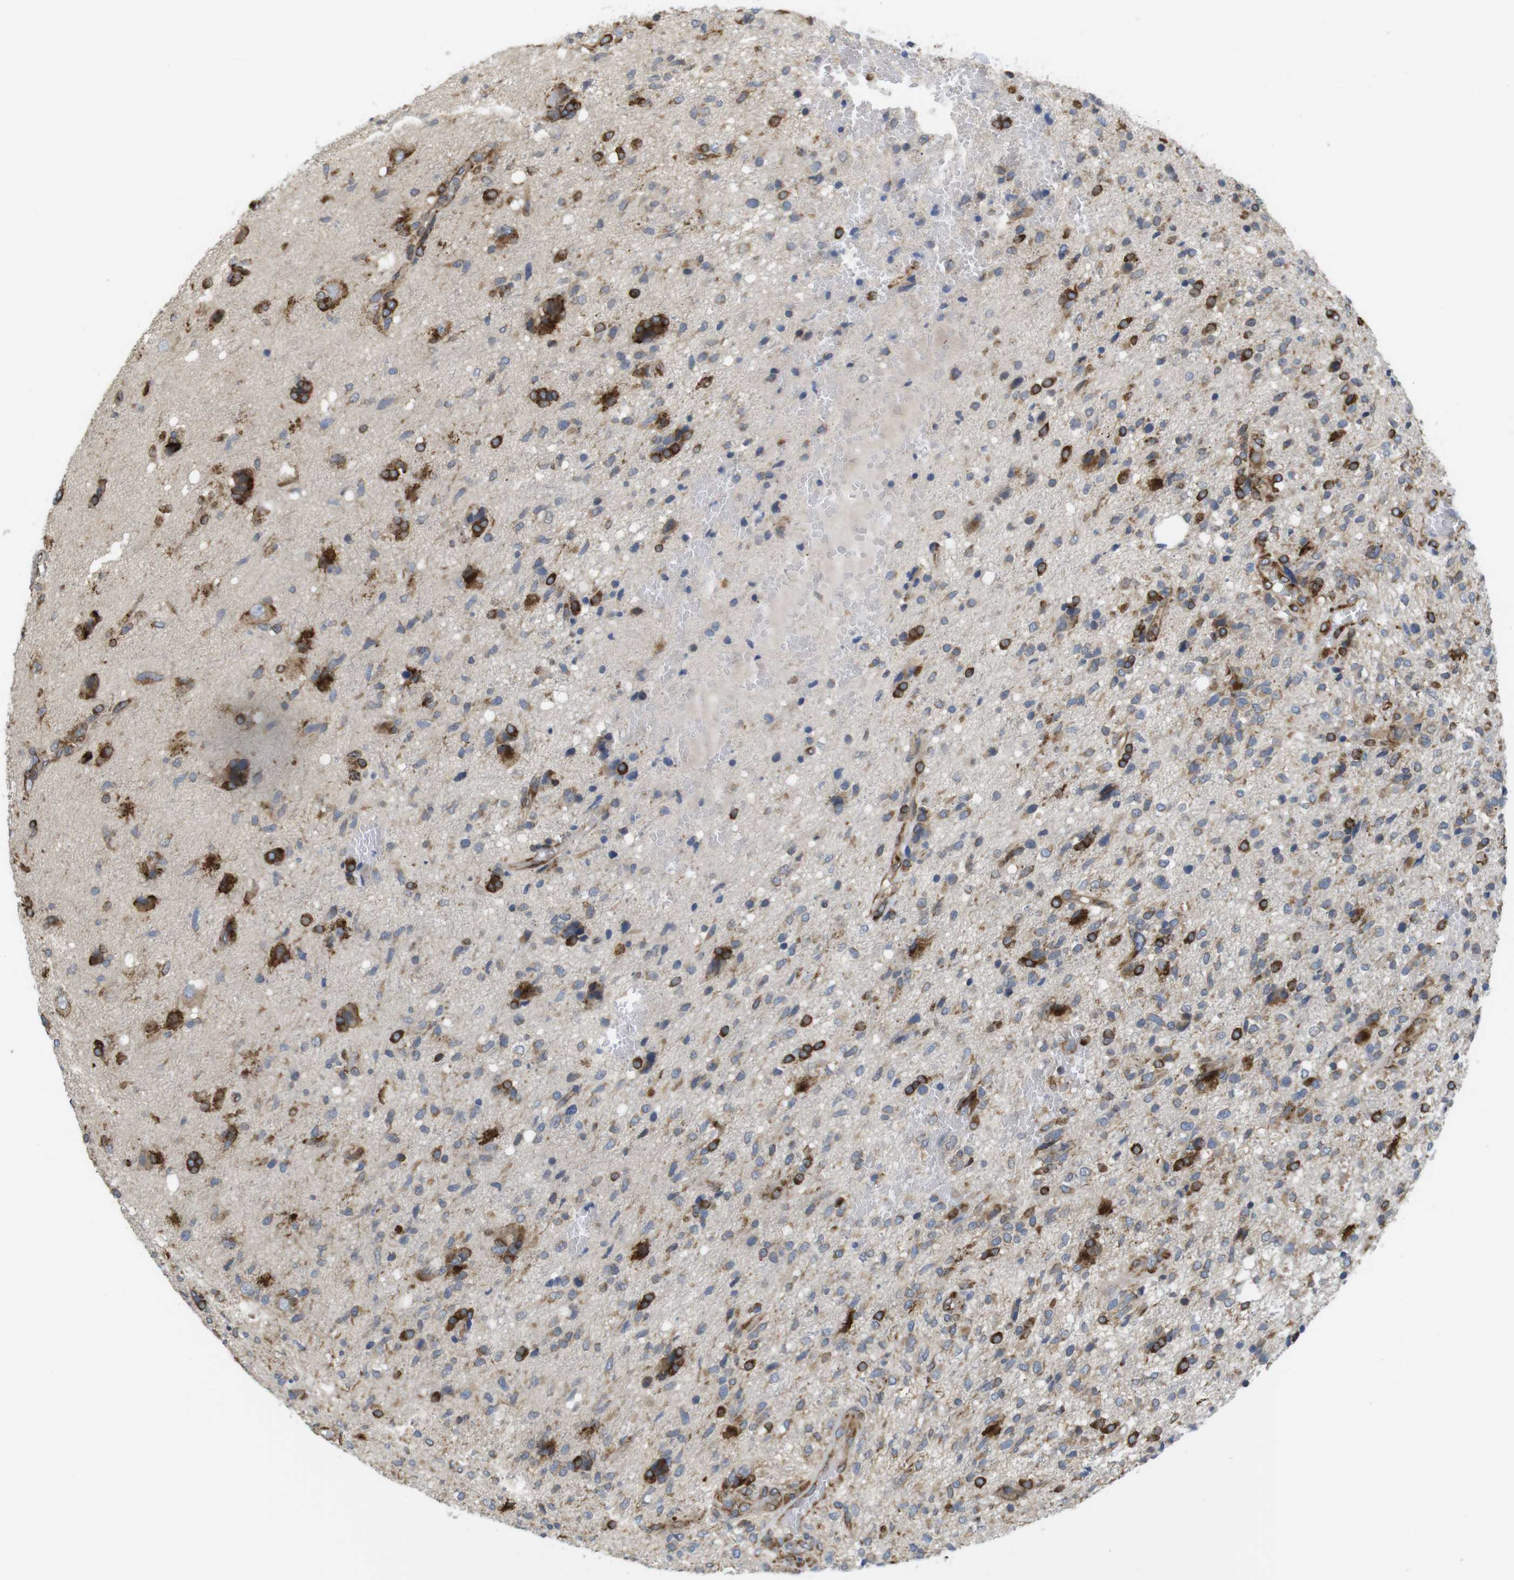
{"staining": {"intensity": "strong", "quantity": "25%-75%", "location": "cytoplasmic/membranous"}, "tissue": "glioma", "cell_type": "Tumor cells", "image_type": "cancer", "snomed": [{"axis": "morphology", "description": "Glioma, malignant, High grade"}, {"axis": "topography", "description": "Brain"}], "caption": "Immunohistochemistry (IHC) image of human malignant high-grade glioma stained for a protein (brown), which reveals high levels of strong cytoplasmic/membranous staining in about 25%-75% of tumor cells.", "gene": "PCNX2", "patient": {"sex": "female", "age": 59}}